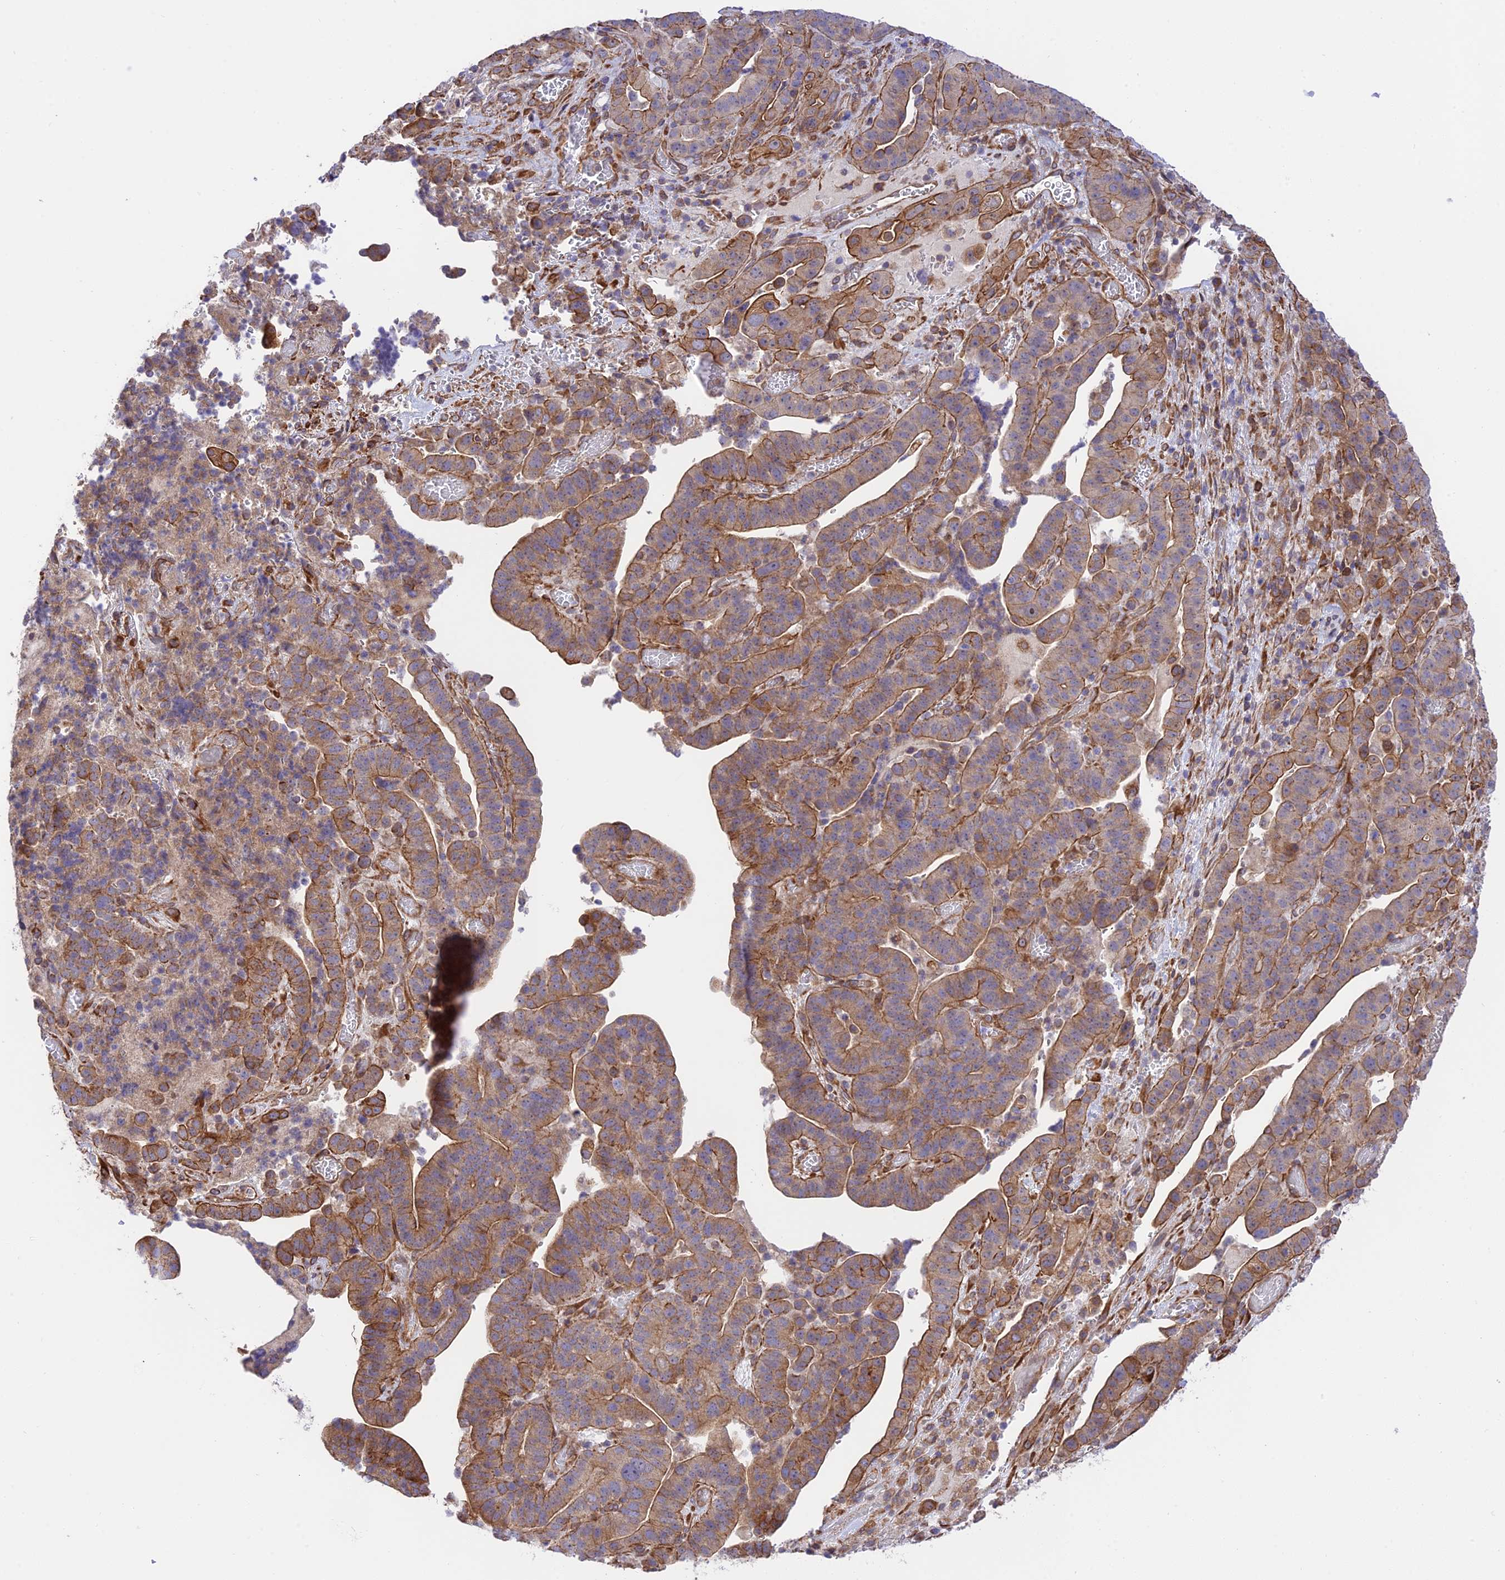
{"staining": {"intensity": "moderate", "quantity": "25%-75%", "location": "cytoplasmic/membranous"}, "tissue": "stomach cancer", "cell_type": "Tumor cells", "image_type": "cancer", "snomed": [{"axis": "morphology", "description": "Adenocarcinoma, NOS"}, {"axis": "topography", "description": "Stomach"}], "caption": "Immunohistochemistry (IHC) image of neoplastic tissue: human stomach adenocarcinoma stained using immunohistochemistry demonstrates medium levels of moderate protein expression localized specifically in the cytoplasmic/membranous of tumor cells, appearing as a cytoplasmic/membranous brown color.", "gene": "EXOC3L4", "patient": {"sex": "male", "age": 48}}